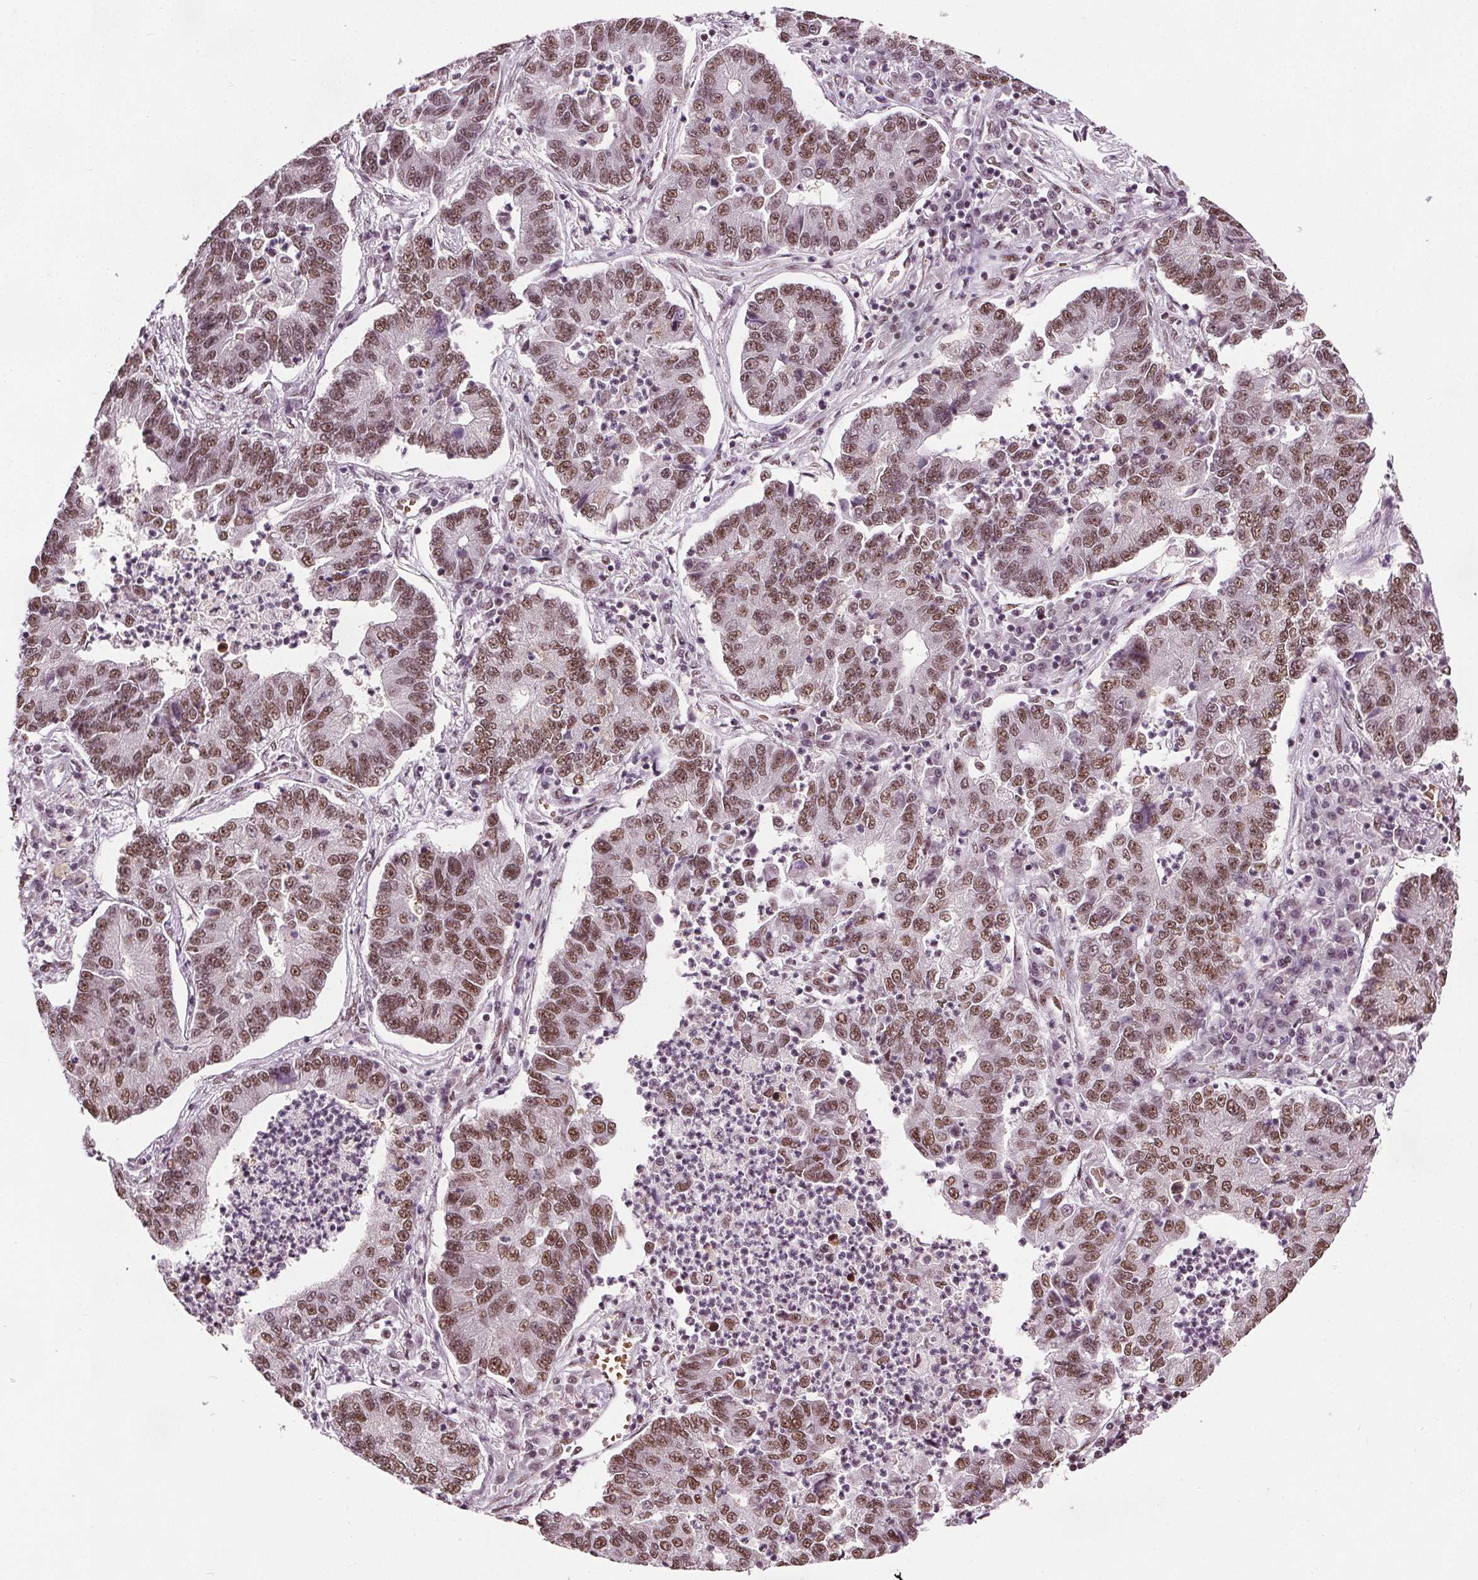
{"staining": {"intensity": "moderate", "quantity": ">75%", "location": "nuclear"}, "tissue": "lung cancer", "cell_type": "Tumor cells", "image_type": "cancer", "snomed": [{"axis": "morphology", "description": "Adenocarcinoma, NOS"}, {"axis": "topography", "description": "Lung"}], "caption": "This is an image of IHC staining of lung cancer (adenocarcinoma), which shows moderate expression in the nuclear of tumor cells.", "gene": "IWS1", "patient": {"sex": "female", "age": 57}}